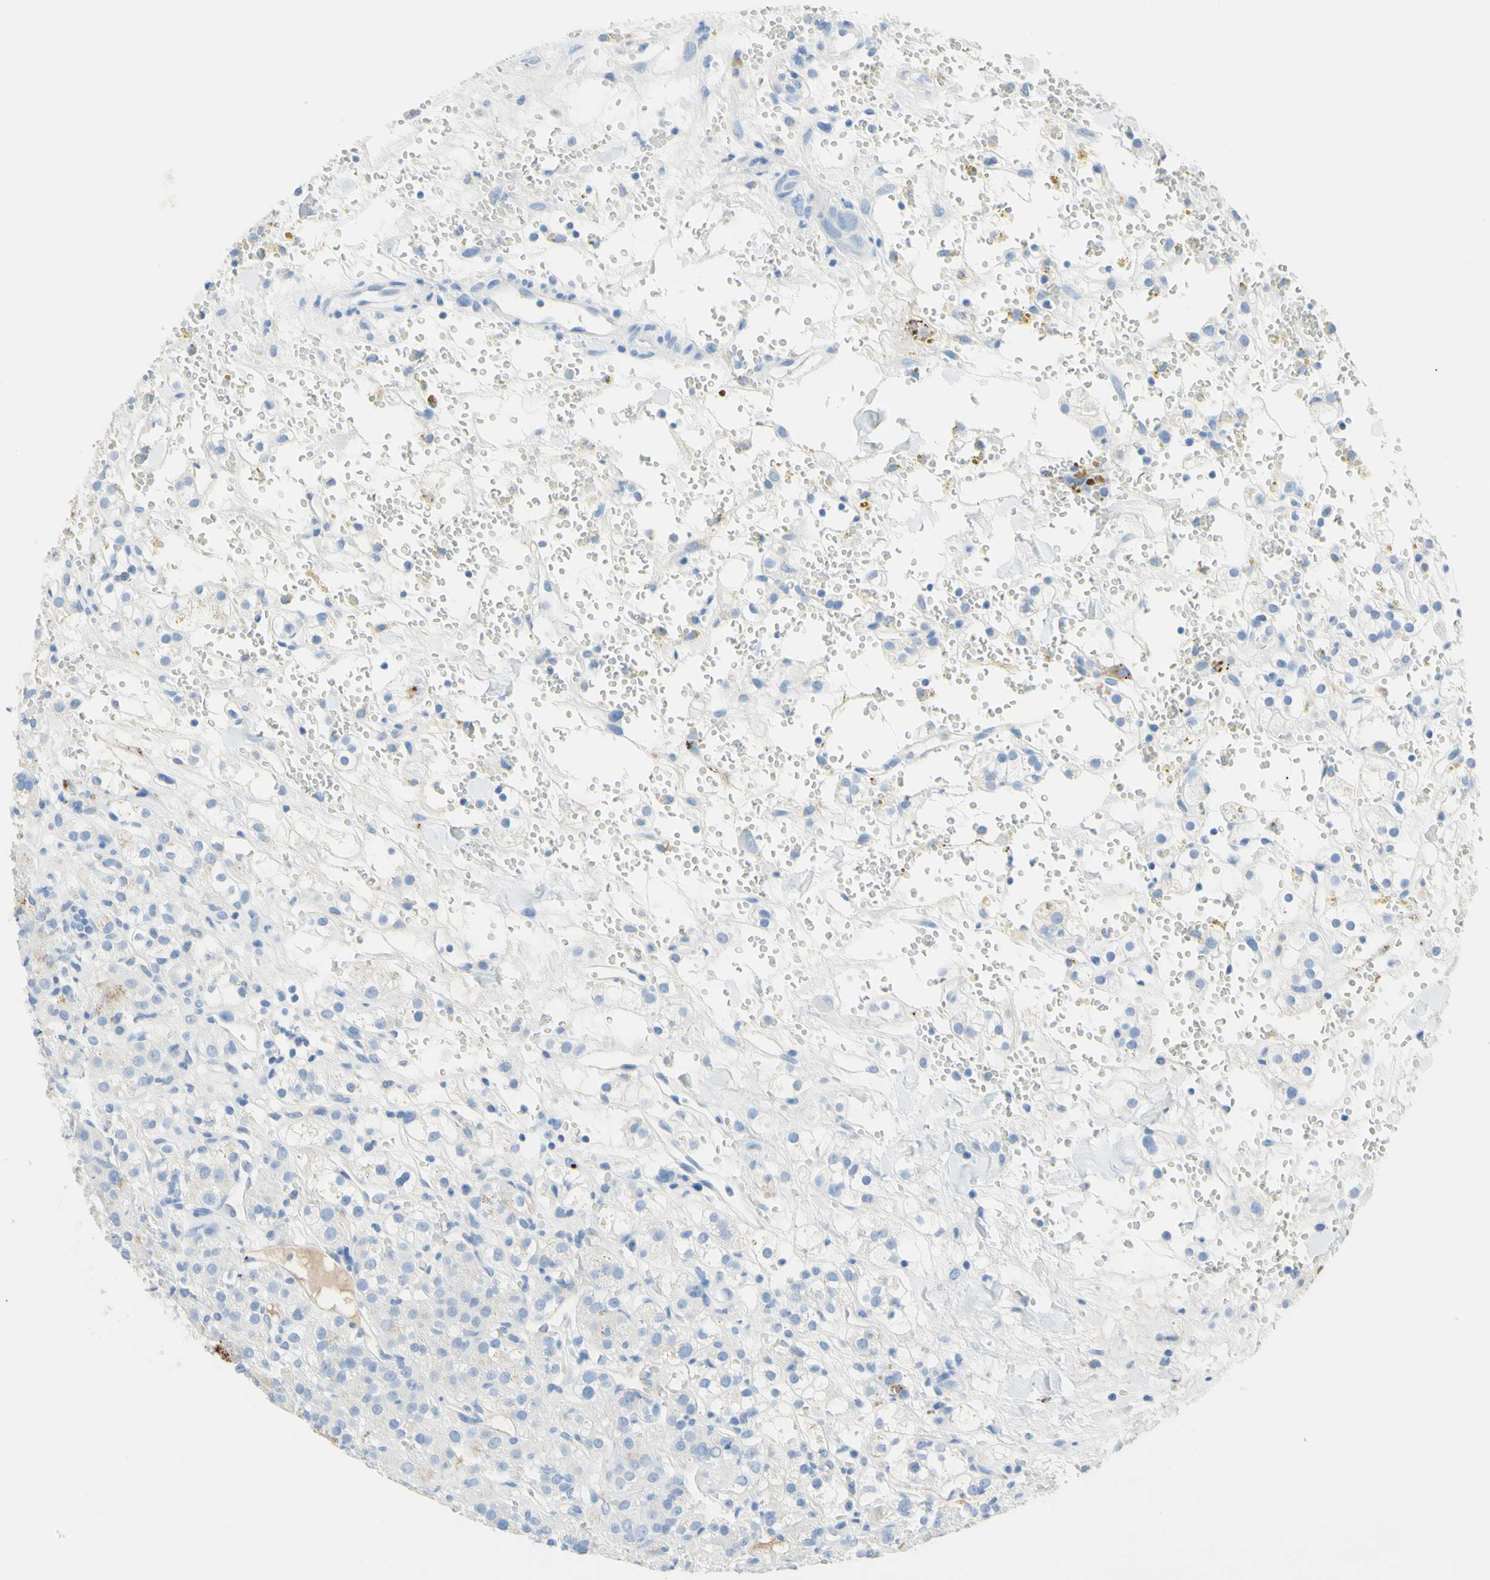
{"staining": {"intensity": "negative", "quantity": "none", "location": "none"}, "tissue": "renal cancer", "cell_type": "Tumor cells", "image_type": "cancer", "snomed": [{"axis": "morphology", "description": "Adenocarcinoma, NOS"}, {"axis": "topography", "description": "Kidney"}], "caption": "High power microscopy histopathology image of an IHC image of adenocarcinoma (renal), revealing no significant expression in tumor cells.", "gene": "IL6ST", "patient": {"sex": "male", "age": 61}}